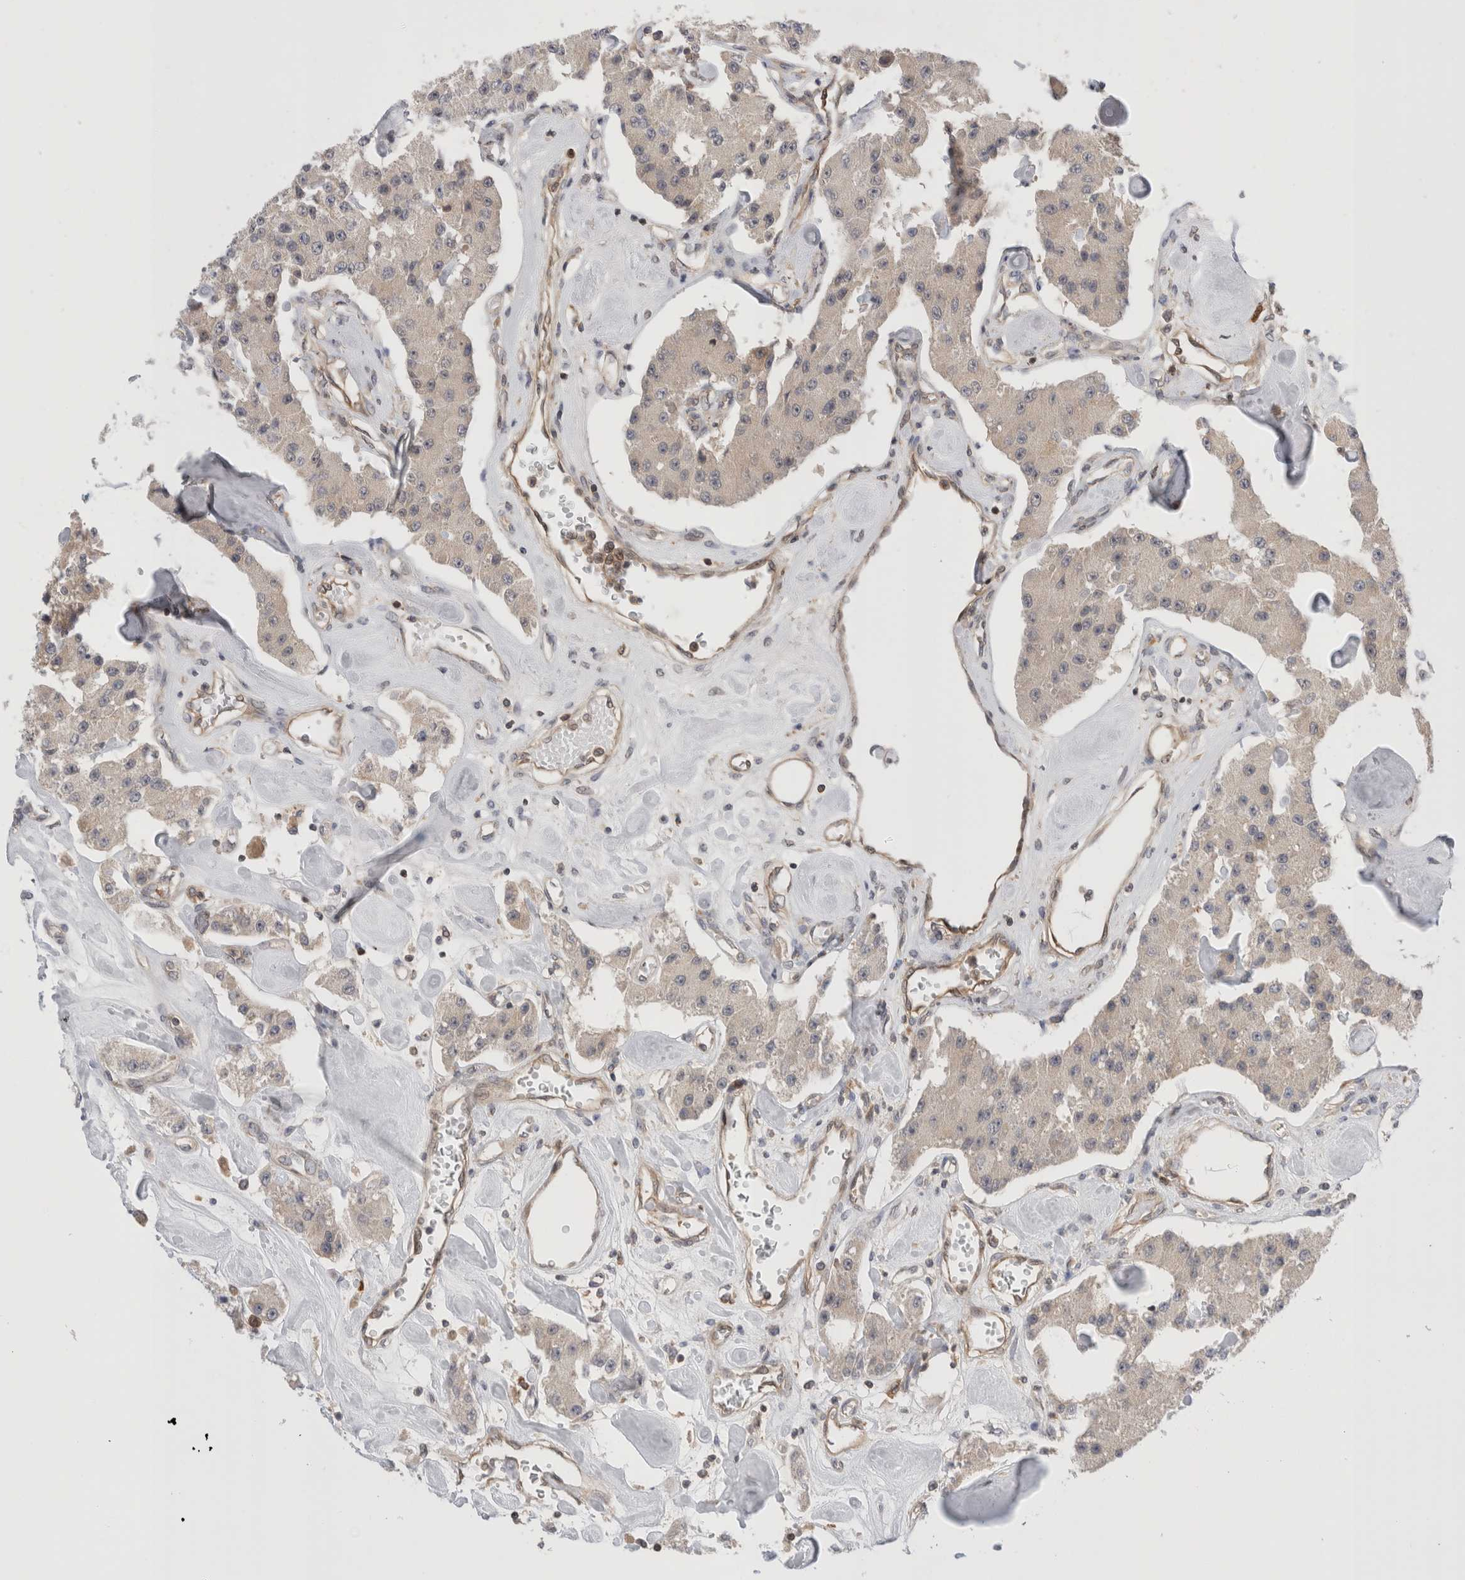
{"staining": {"intensity": "weak", "quantity": "<25%", "location": "cytoplasmic/membranous"}, "tissue": "carcinoid", "cell_type": "Tumor cells", "image_type": "cancer", "snomed": [{"axis": "morphology", "description": "Carcinoid, malignant, NOS"}, {"axis": "topography", "description": "Pancreas"}], "caption": "Immunohistochemical staining of carcinoid (malignant) exhibits no significant positivity in tumor cells.", "gene": "NFKB1", "patient": {"sex": "male", "age": 41}}